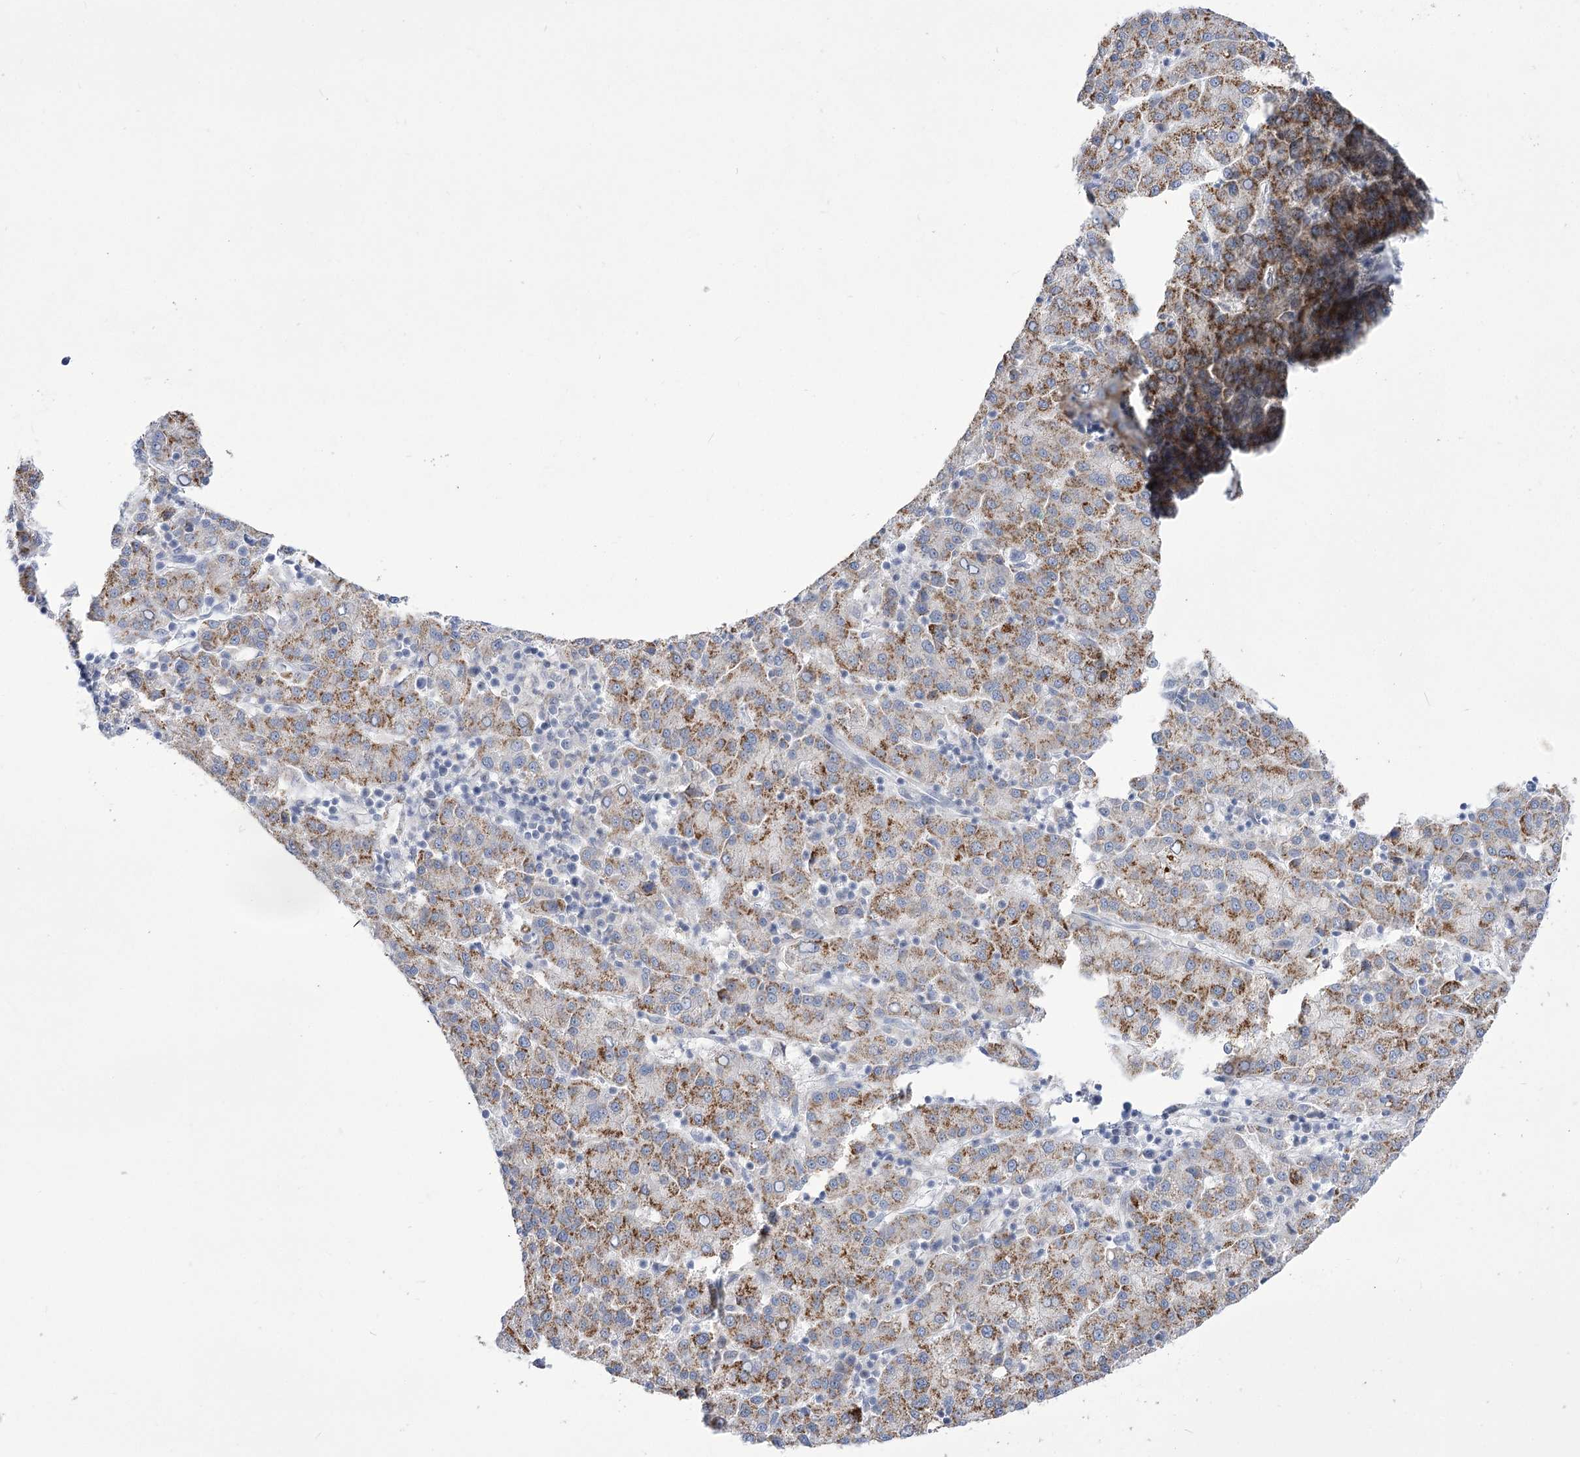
{"staining": {"intensity": "moderate", "quantity": ">75%", "location": "cytoplasmic/membranous"}, "tissue": "liver cancer", "cell_type": "Tumor cells", "image_type": "cancer", "snomed": [{"axis": "morphology", "description": "Carcinoma, Hepatocellular, NOS"}, {"axis": "topography", "description": "Liver"}], "caption": "Immunohistochemistry of human liver cancer (hepatocellular carcinoma) shows medium levels of moderate cytoplasmic/membranous positivity in approximately >75% of tumor cells.", "gene": "BEND7", "patient": {"sex": "female", "age": 58}}